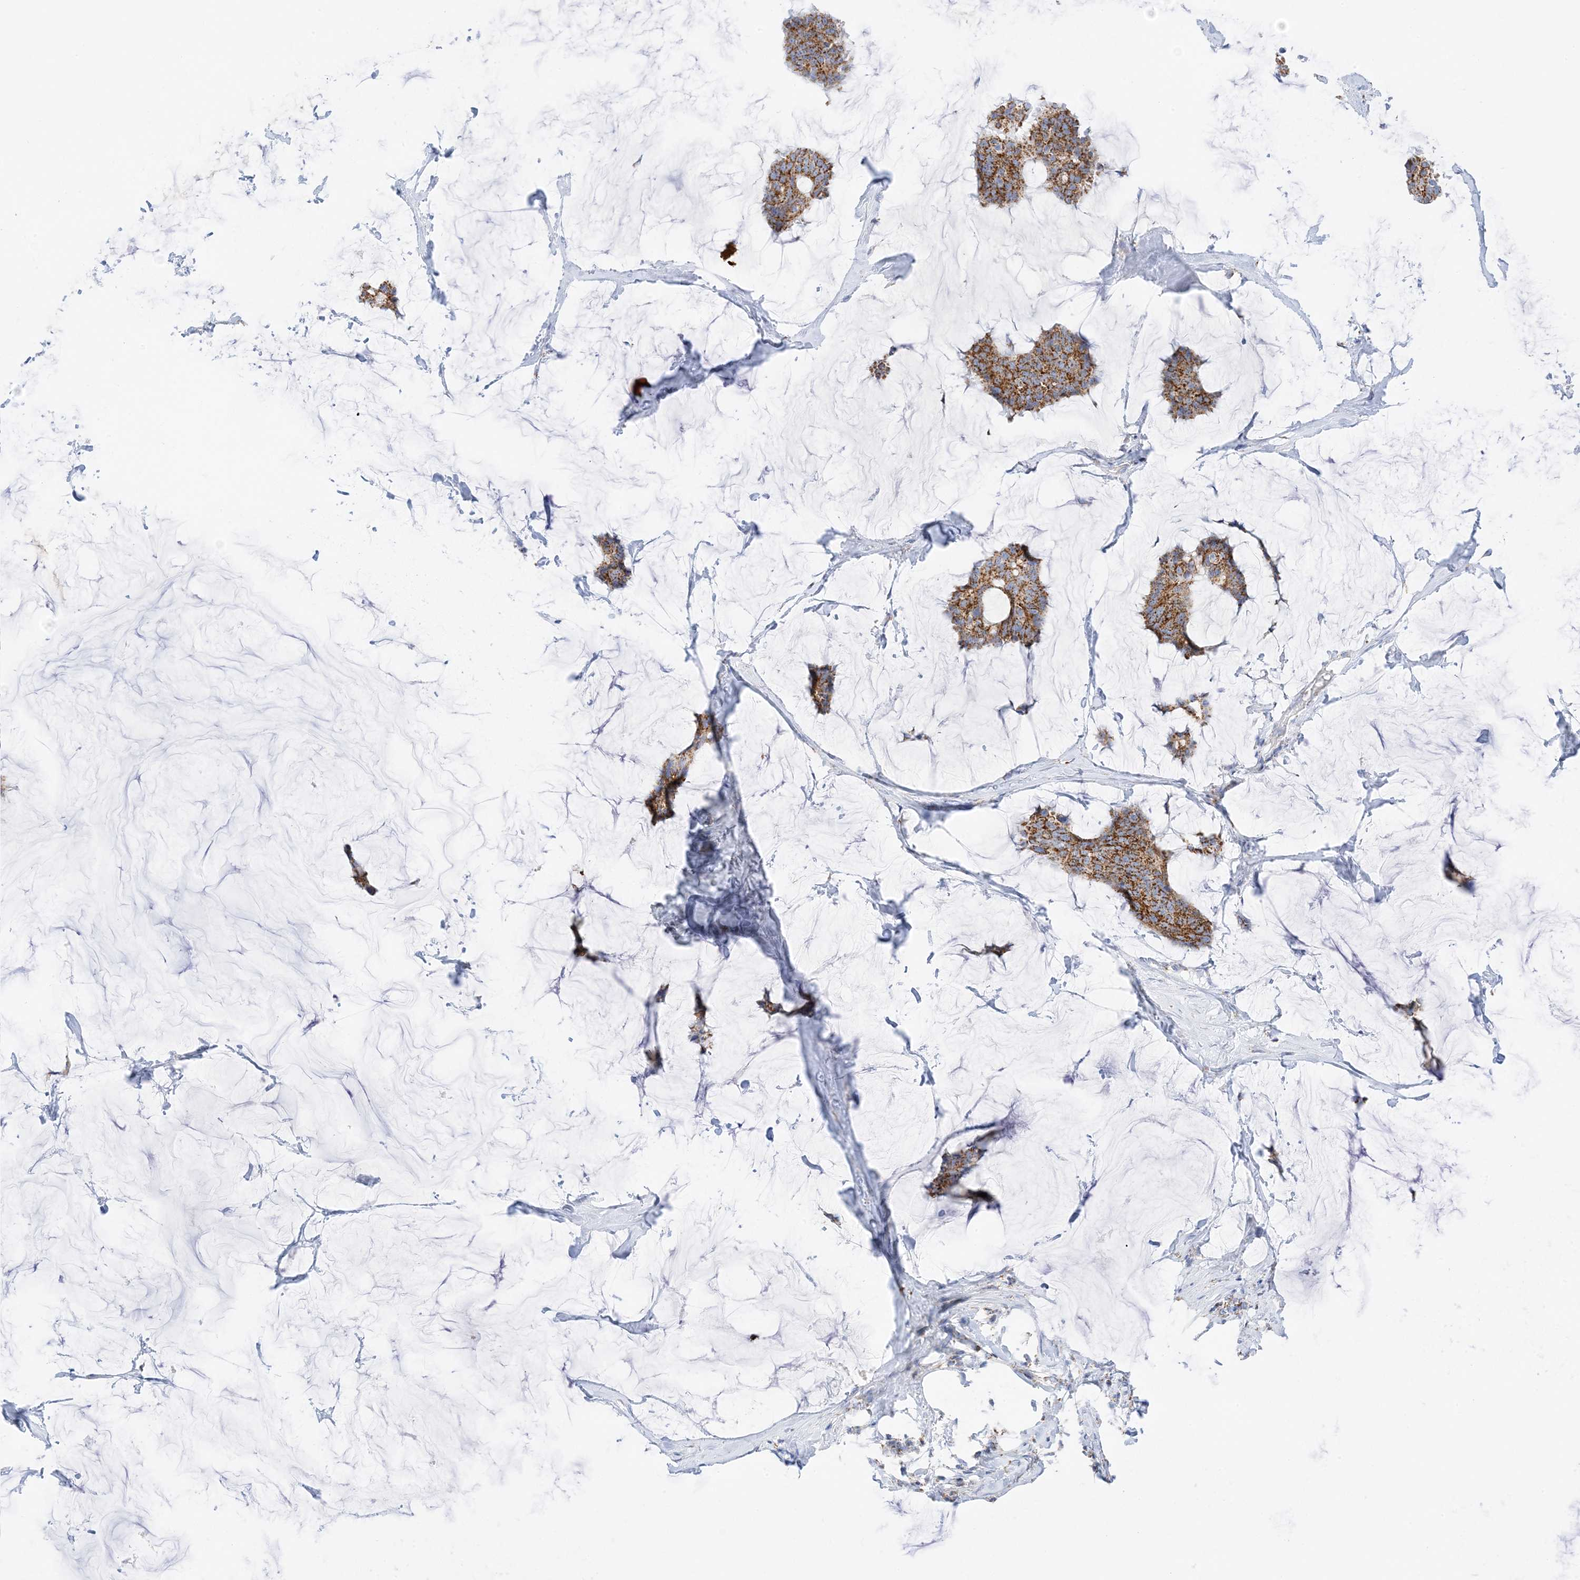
{"staining": {"intensity": "strong", "quantity": ">75%", "location": "cytoplasmic/membranous"}, "tissue": "breast cancer", "cell_type": "Tumor cells", "image_type": "cancer", "snomed": [{"axis": "morphology", "description": "Duct carcinoma"}, {"axis": "topography", "description": "Breast"}], "caption": "A high amount of strong cytoplasmic/membranous expression is appreciated in about >75% of tumor cells in breast cancer (infiltrating ductal carcinoma) tissue.", "gene": "CAPN13", "patient": {"sex": "female", "age": 93}}